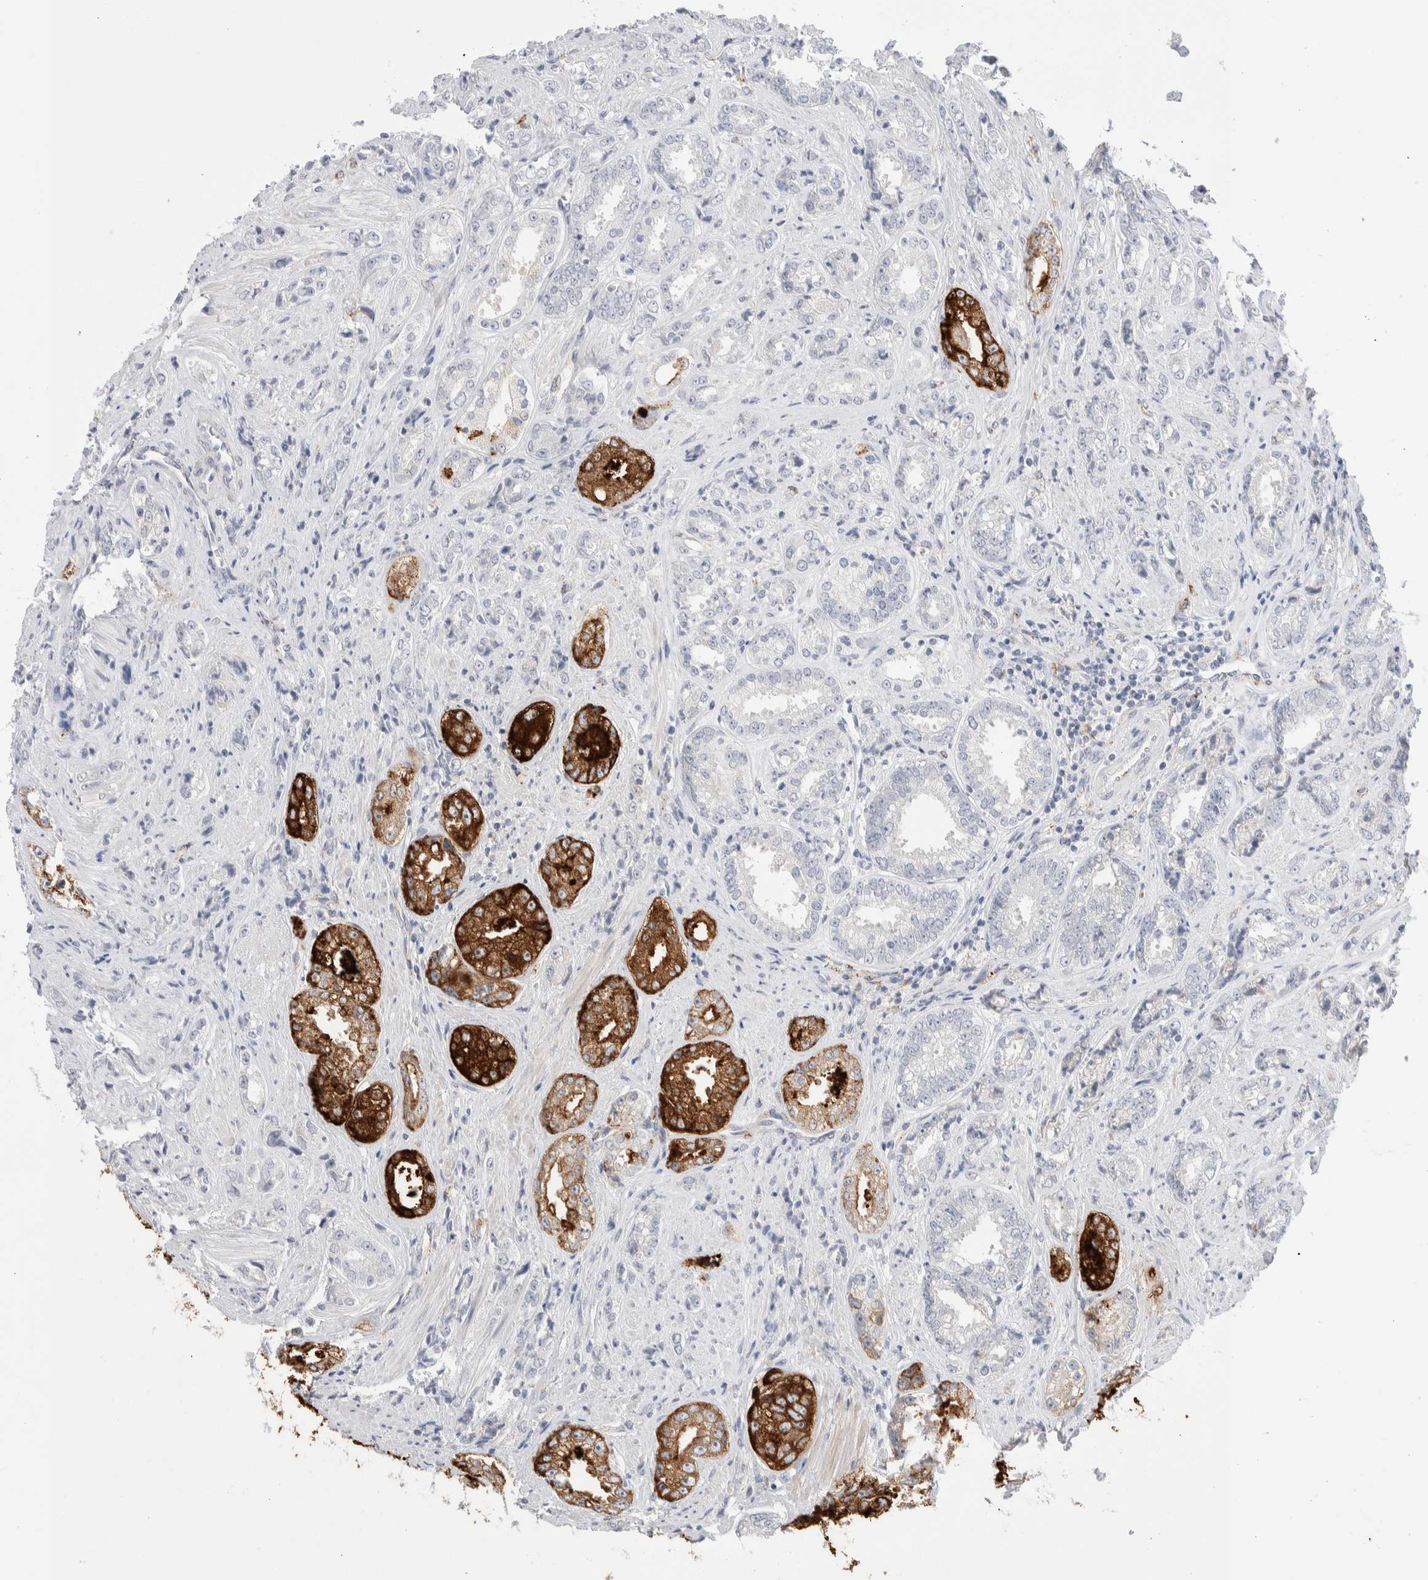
{"staining": {"intensity": "strong", "quantity": "<25%", "location": "cytoplasmic/membranous"}, "tissue": "prostate cancer", "cell_type": "Tumor cells", "image_type": "cancer", "snomed": [{"axis": "morphology", "description": "Adenocarcinoma, High grade"}, {"axis": "topography", "description": "Prostate"}], "caption": "This histopathology image demonstrates IHC staining of prostate cancer (high-grade adenocarcinoma), with medium strong cytoplasmic/membranous expression in about <25% of tumor cells.", "gene": "SEPTIN4", "patient": {"sex": "male", "age": 61}}